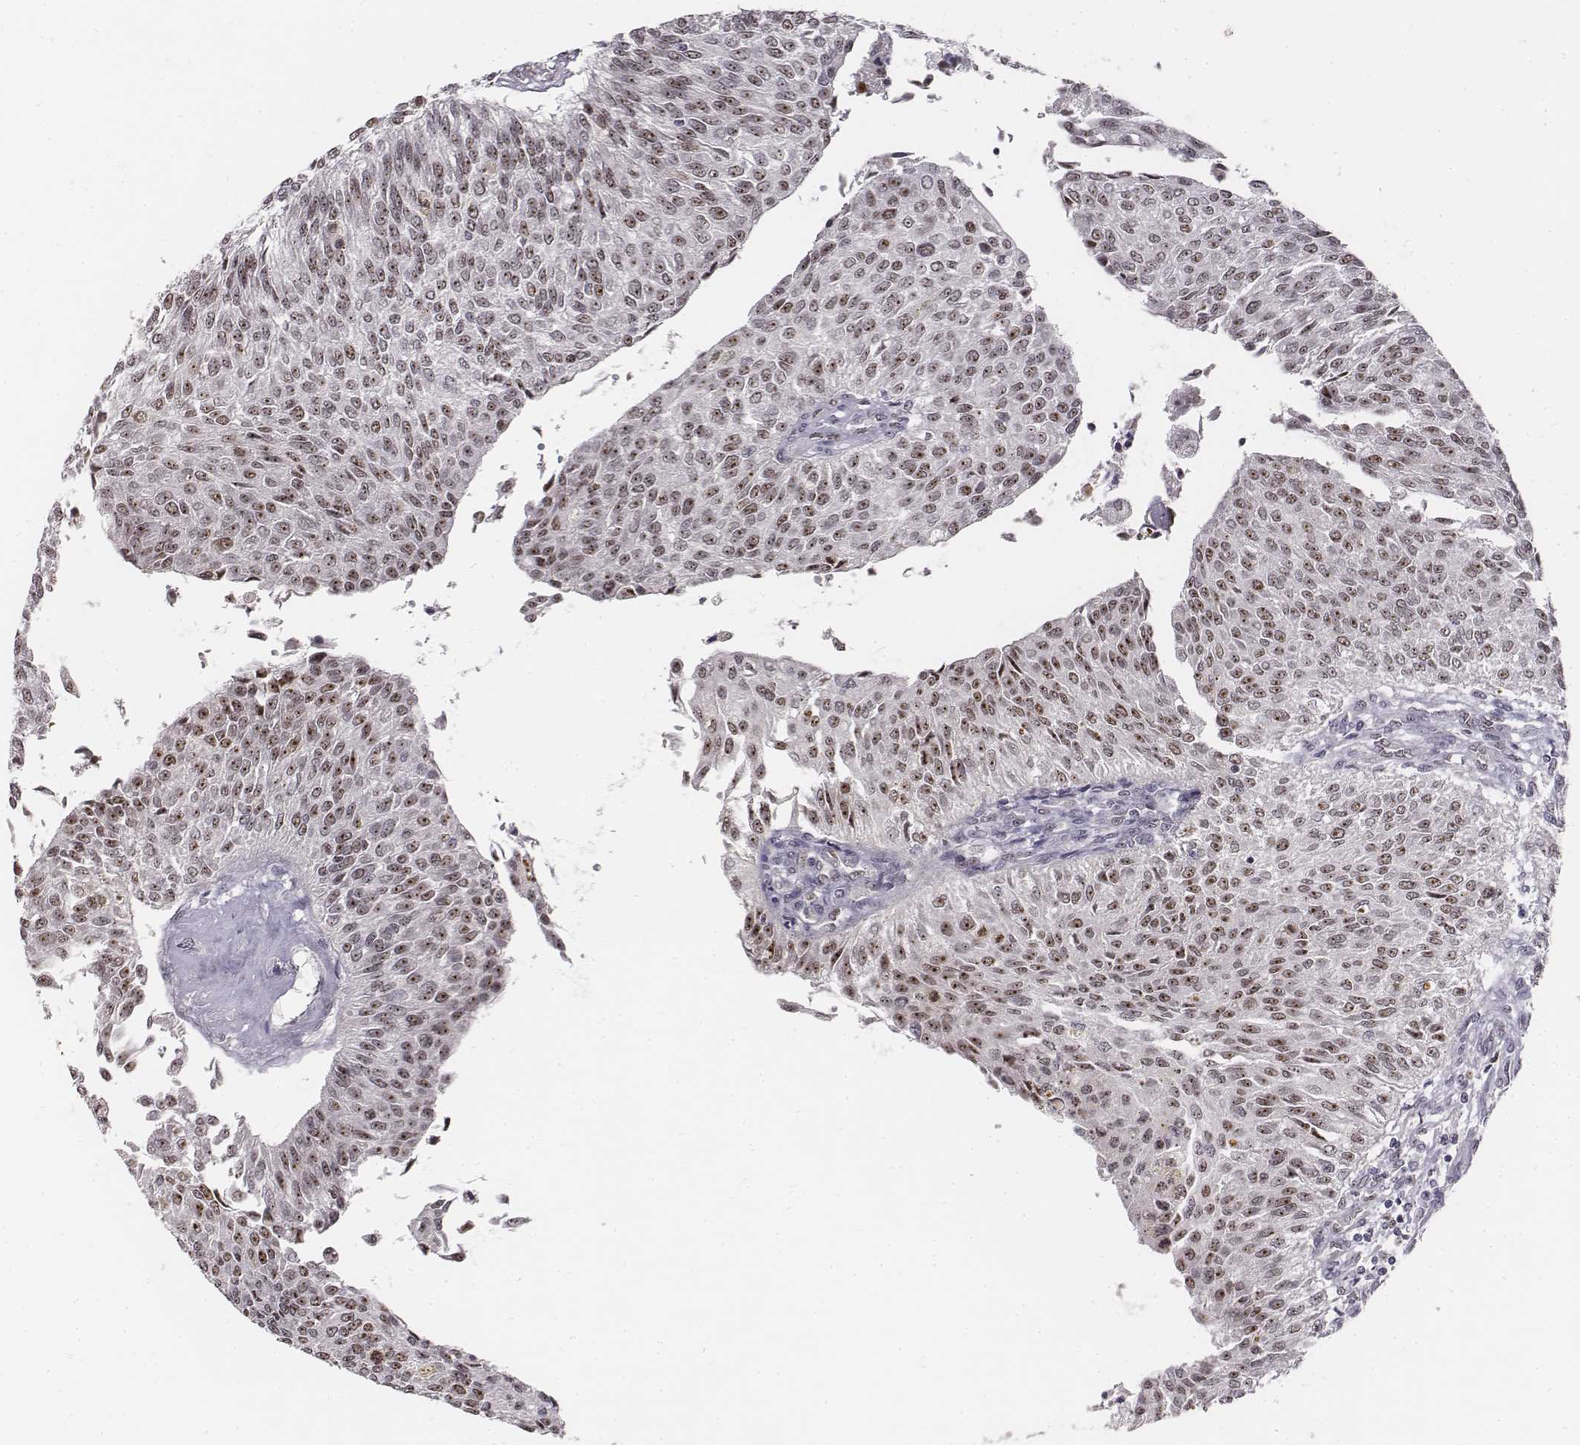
{"staining": {"intensity": "weak", "quantity": "25%-75%", "location": "nuclear"}, "tissue": "urothelial cancer", "cell_type": "Tumor cells", "image_type": "cancer", "snomed": [{"axis": "morphology", "description": "Urothelial carcinoma, NOS"}, {"axis": "topography", "description": "Urinary bladder"}], "caption": "High-magnification brightfield microscopy of transitional cell carcinoma stained with DAB (3,3'-diaminobenzidine) (brown) and counterstained with hematoxylin (blue). tumor cells exhibit weak nuclear positivity is identified in approximately25%-75% of cells. The staining was performed using DAB to visualize the protein expression in brown, while the nuclei were stained in blue with hematoxylin (Magnification: 20x).", "gene": "PHF6", "patient": {"sex": "male", "age": 55}}